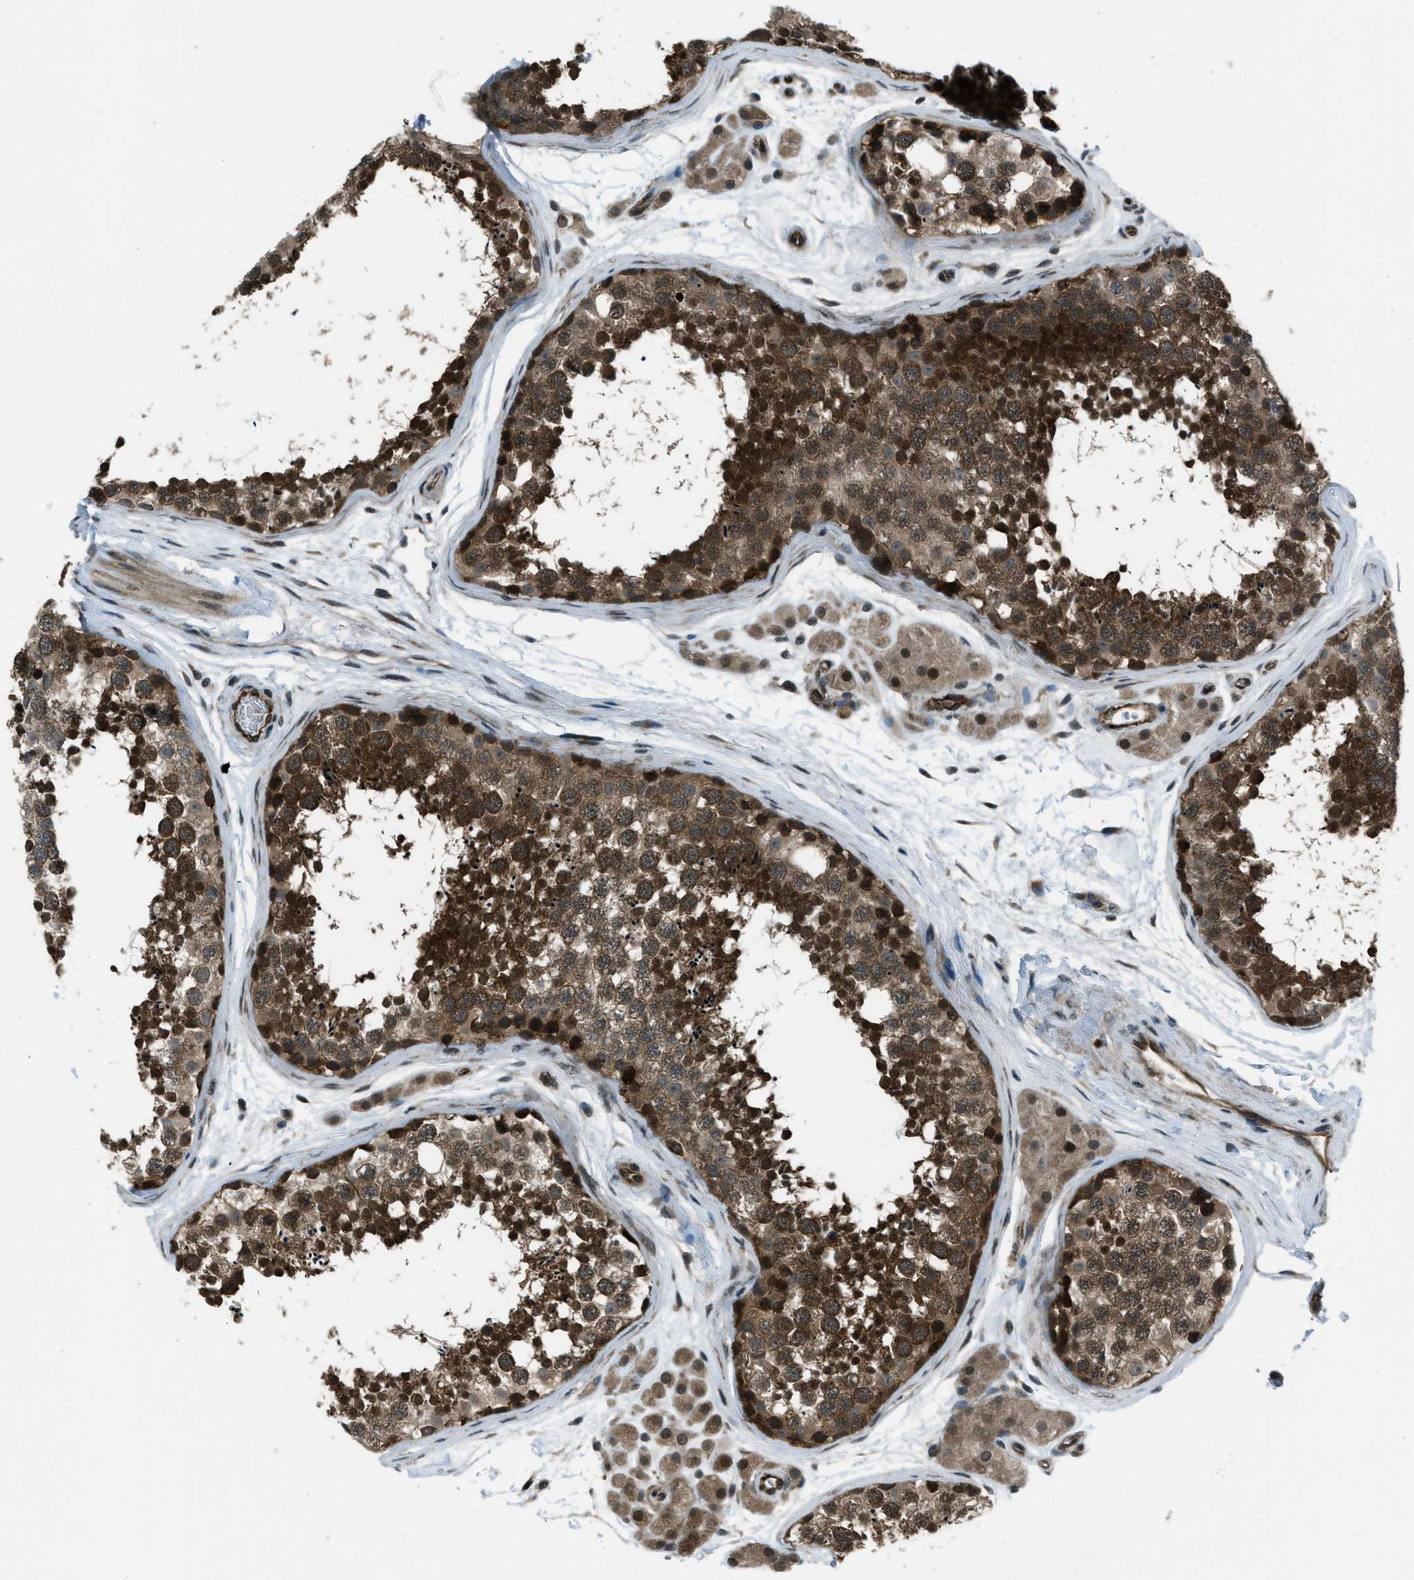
{"staining": {"intensity": "strong", "quantity": ">75%", "location": "cytoplasmic/membranous,nuclear"}, "tissue": "testis", "cell_type": "Cells in seminiferous ducts", "image_type": "normal", "snomed": [{"axis": "morphology", "description": "Normal tissue, NOS"}, {"axis": "topography", "description": "Testis"}], "caption": "Brown immunohistochemical staining in benign testis demonstrates strong cytoplasmic/membranous,nuclear staining in approximately >75% of cells in seminiferous ducts. (Brightfield microscopy of DAB IHC at high magnification).", "gene": "ASAP2", "patient": {"sex": "male", "age": 56}}